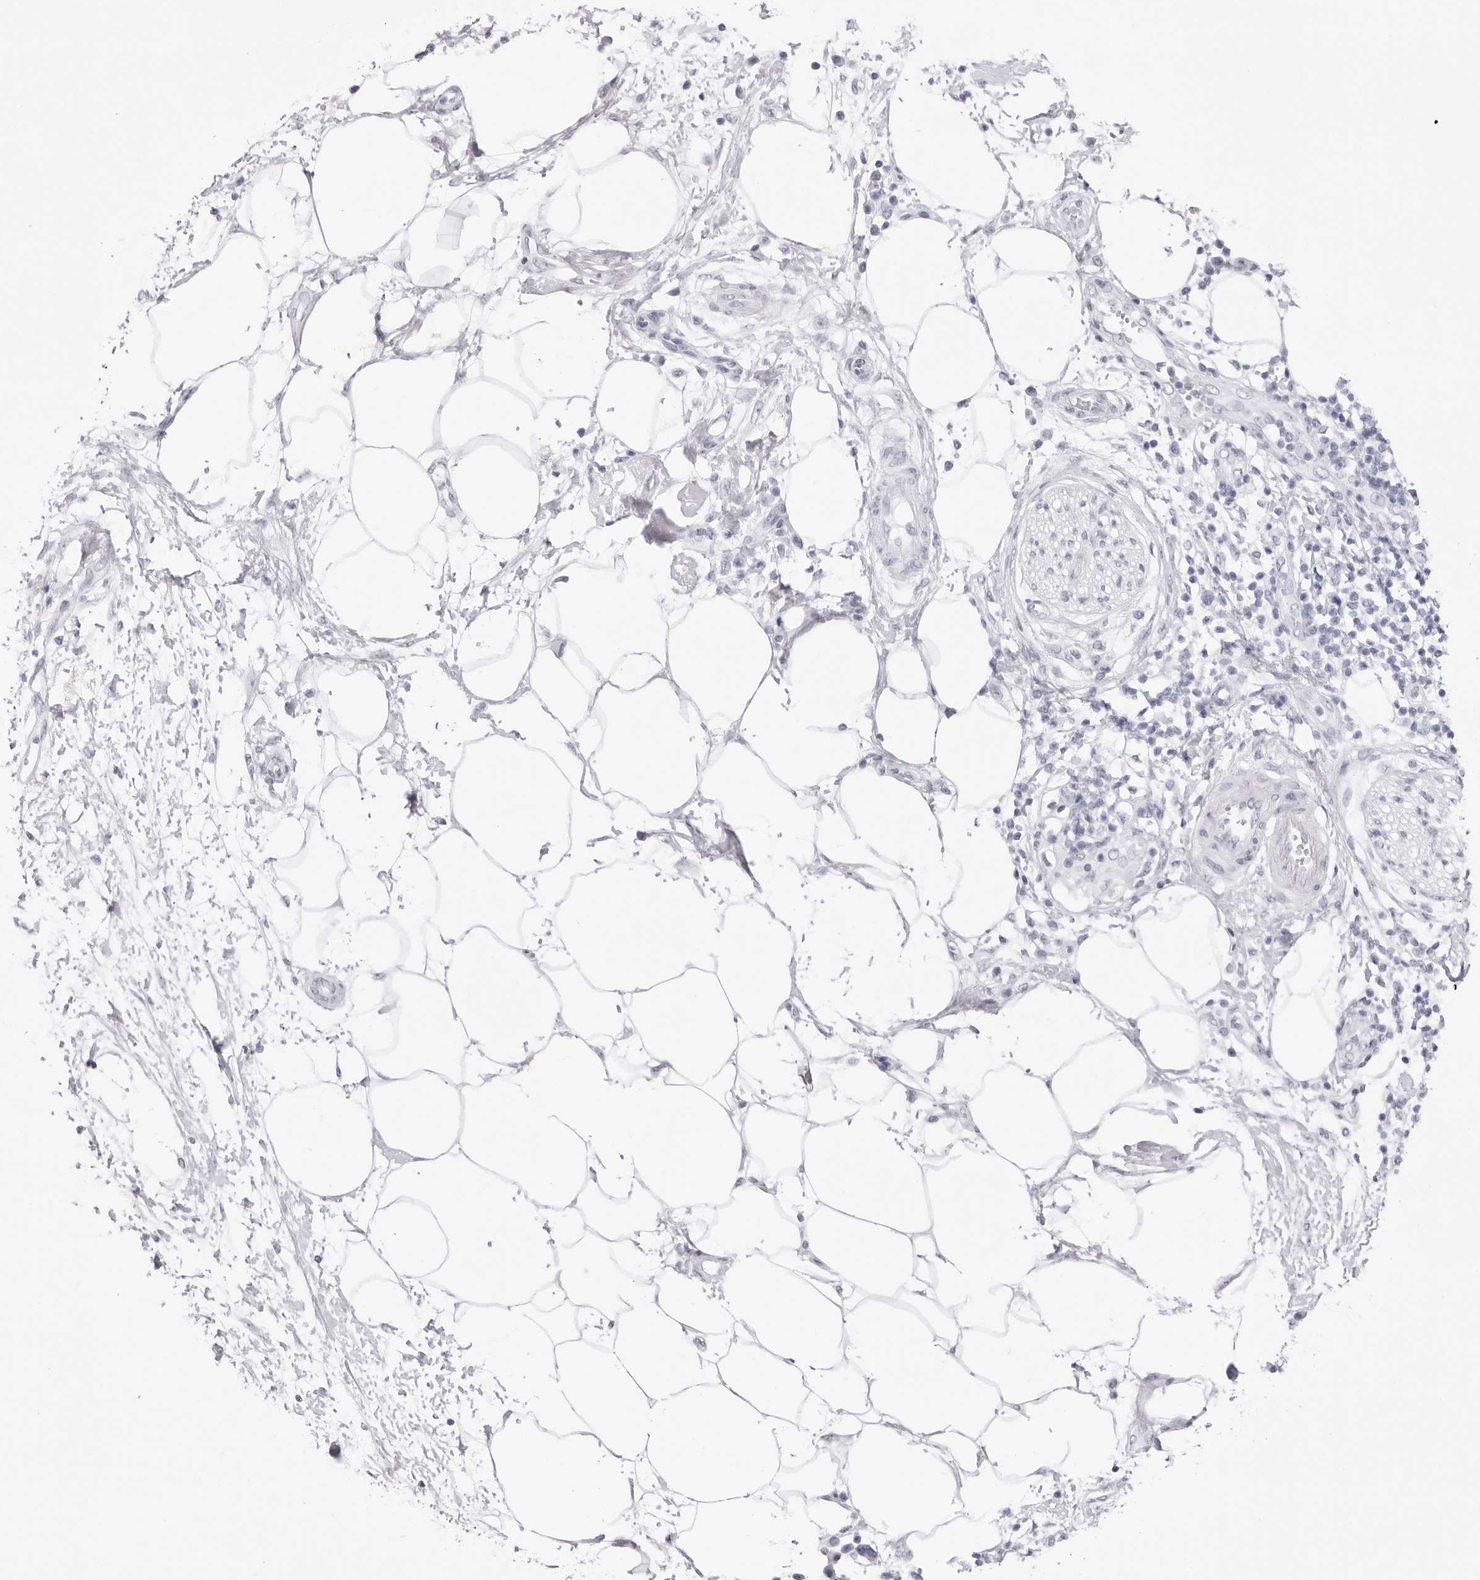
{"staining": {"intensity": "negative", "quantity": "none", "location": "none"}, "tissue": "pancreatic cancer", "cell_type": "Tumor cells", "image_type": "cancer", "snomed": [{"axis": "morphology", "description": "Adenocarcinoma, NOS"}, {"axis": "topography", "description": "Pancreas"}], "caption": "This is an immunohistochemistry (IHC) histopathology image of pancreatic cancer (adenocarcinoma). There is no expression in tumor cells.", "gene": "TSSK1B", "patient": {"sex": "female", "age": 78}}